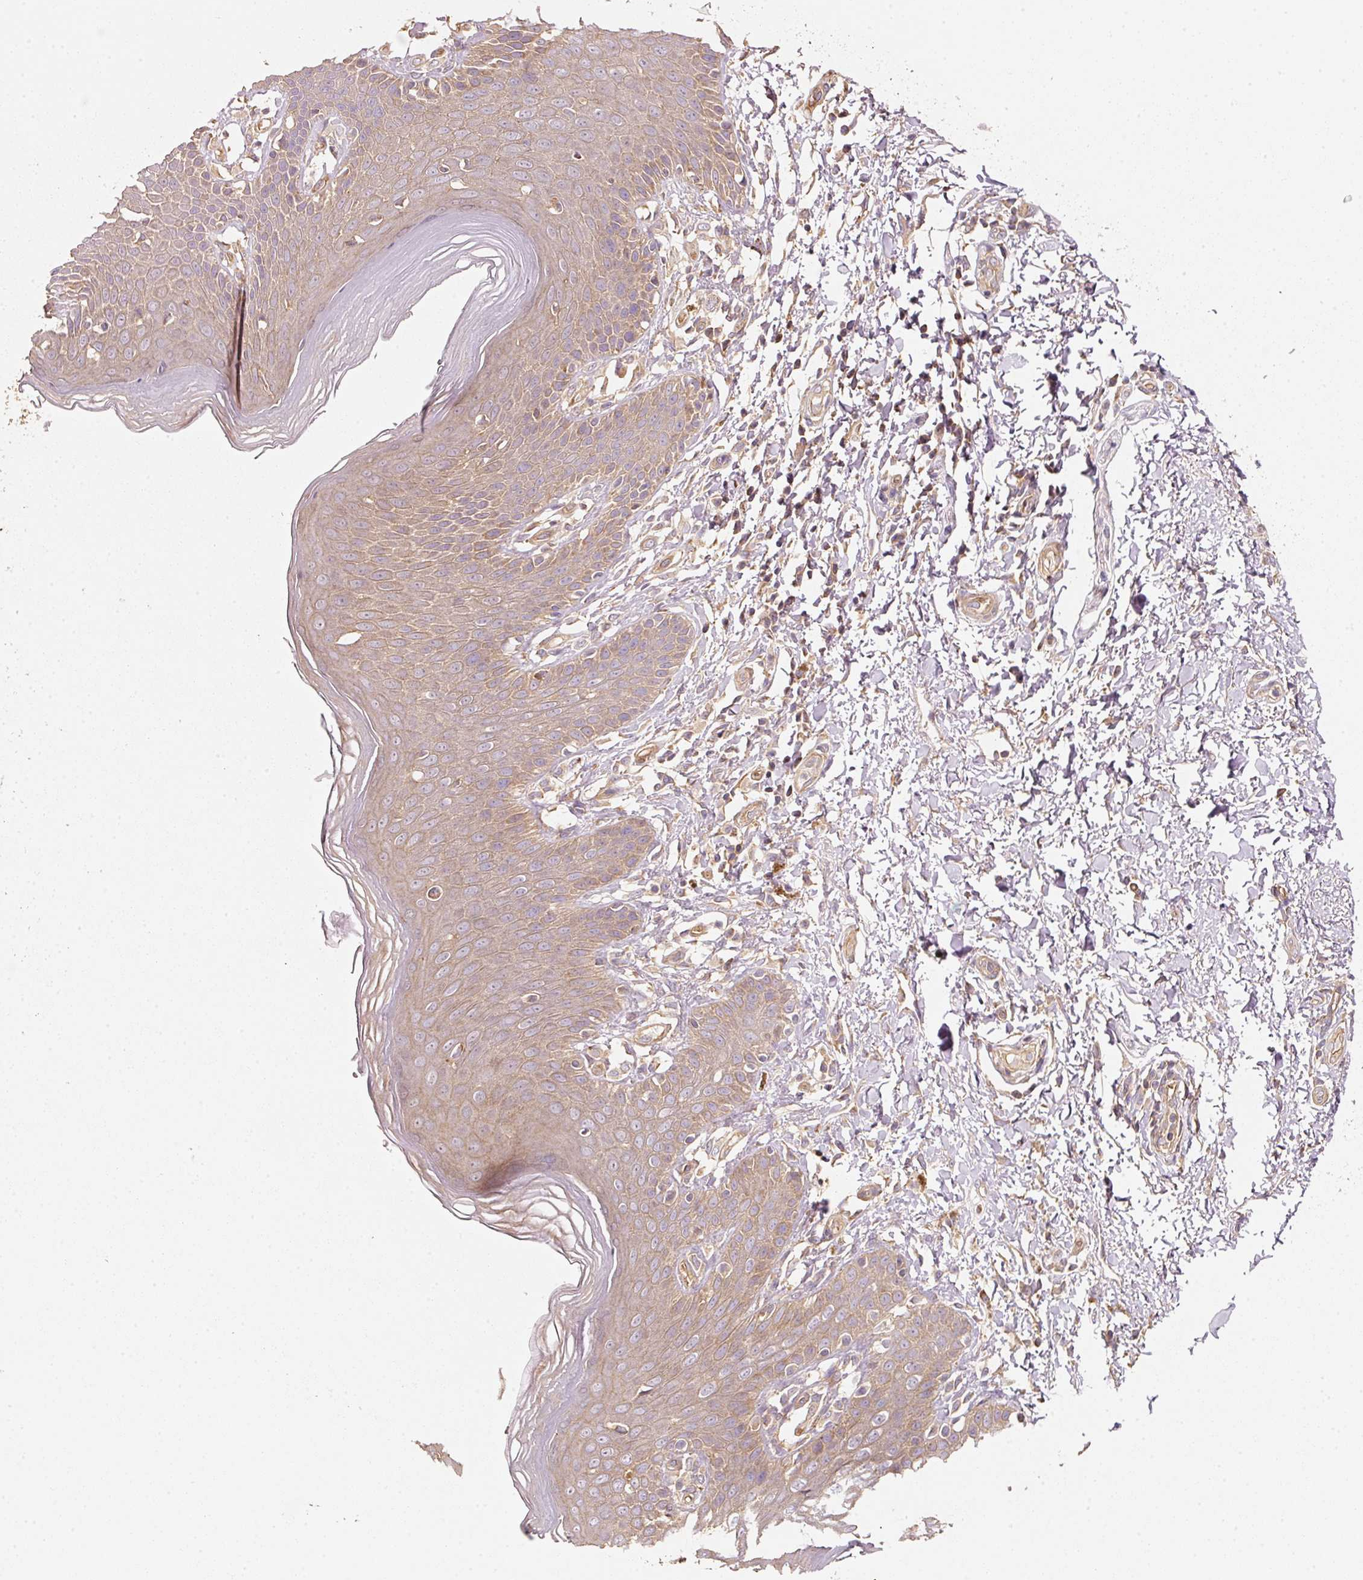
{"staining": {"intensity": "weak", "quantity": ">75%", "location": "cytoplasmic/membranous"}, "tissue": "skin", "cell_type": "Epidermal cells", "image_type": "normal", "snomed": [{"axis": "morphology", "description": "Normal tissue, NOS"}, {"axis": "topography", "description": "Peripheral nerve tissue"}], "caption": "Weak cytoplasmic/membranous protein positivity is present in about >75% of epidermal cells in skin.", "gene": "CEP95", "patient": {"sex": "male", "age": 51}}